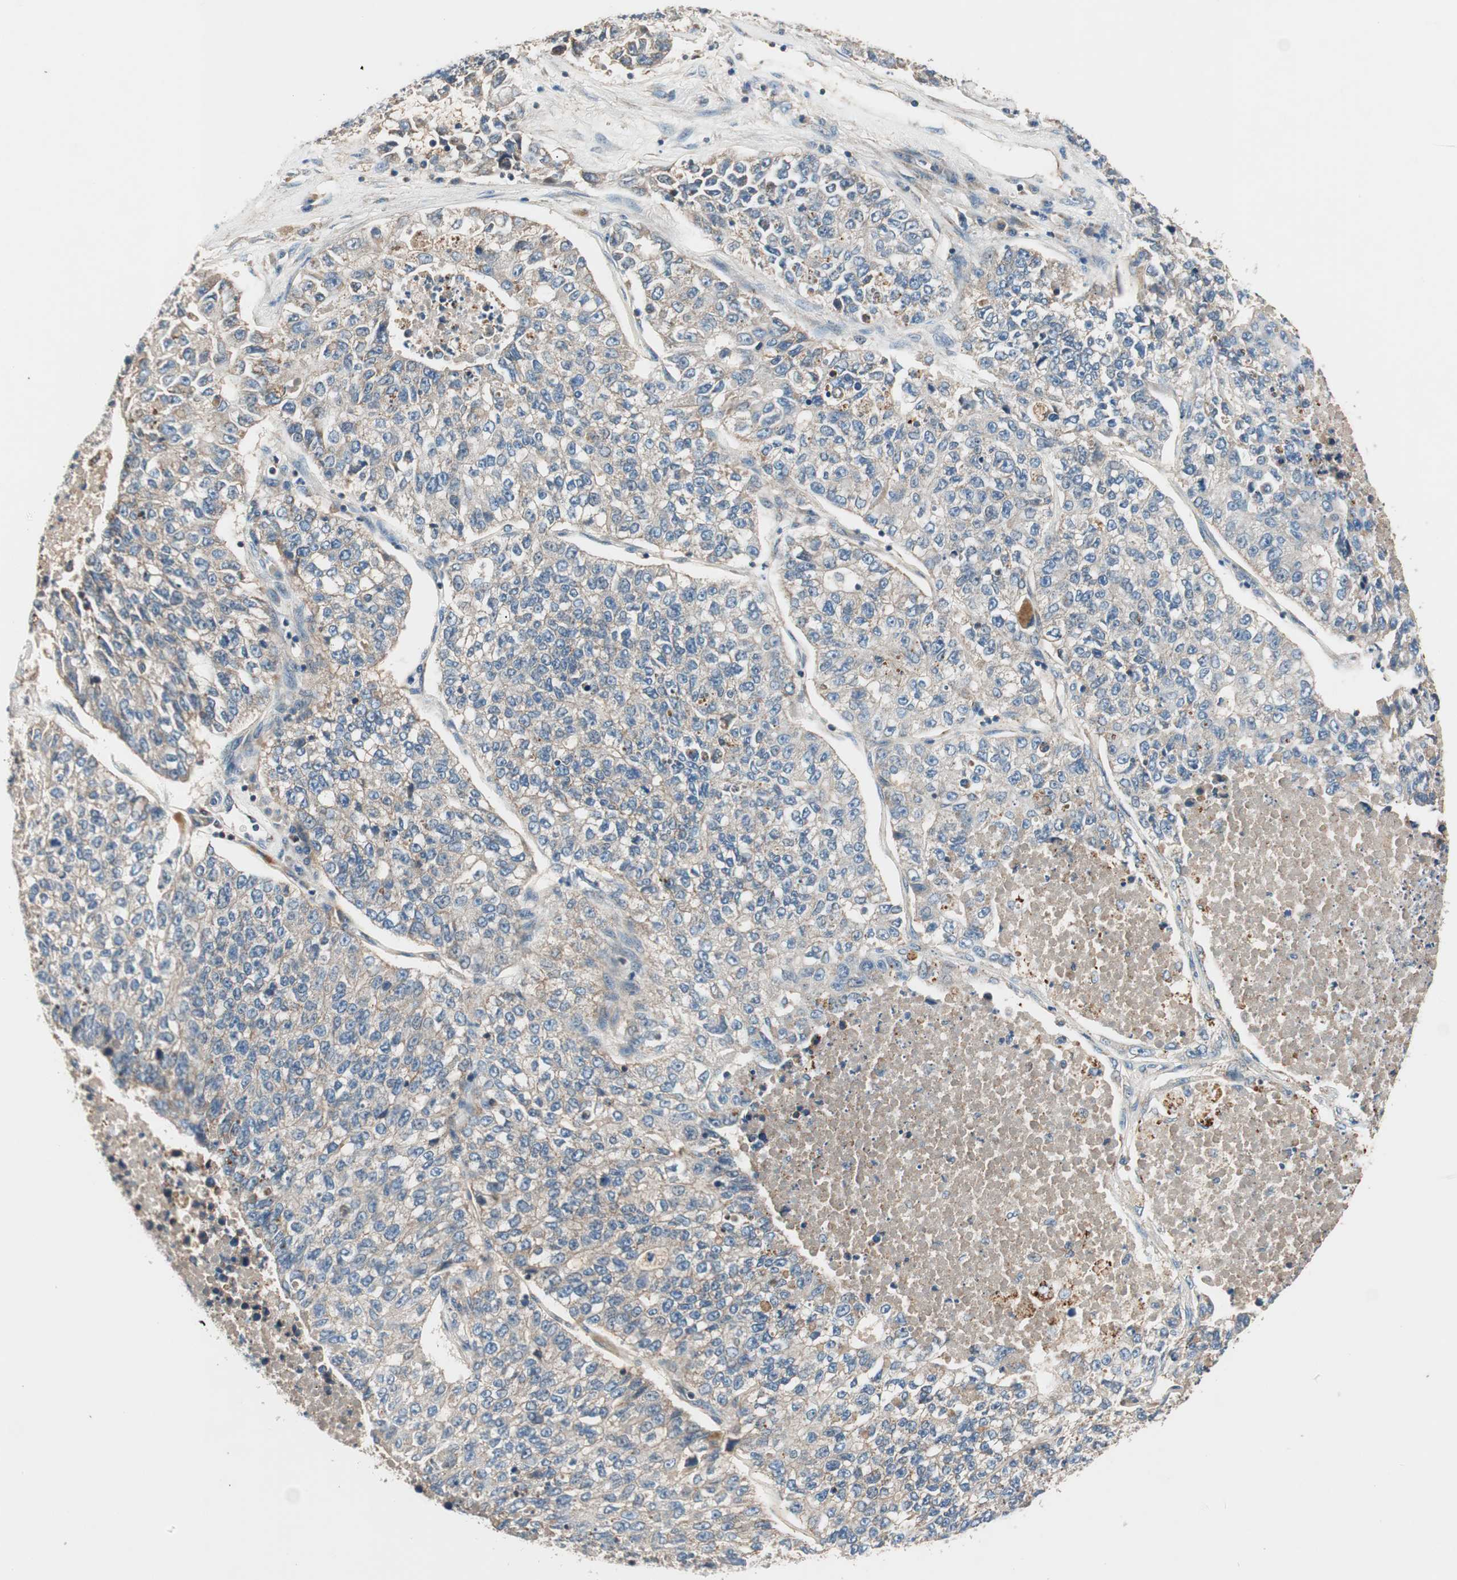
{"staining": {"intensity": "weak", "quantity": "<25%", "location": "cytoplasmic/membranous"}, "tissue": "lung cancer", "cell_type": "Tumor cells", "image_type": "cancer", "snomed": [{"axis": "morphology", "description": "Adenocarcinoma, NOS"}, {"axis": "topography", "description": "Lung"}], "caption": "The micrograph exhibits no staining of tumor cells in adenocarcinoma (lung).", "gene": "HPN", "patient": {"sex": "male", "age": 49}}